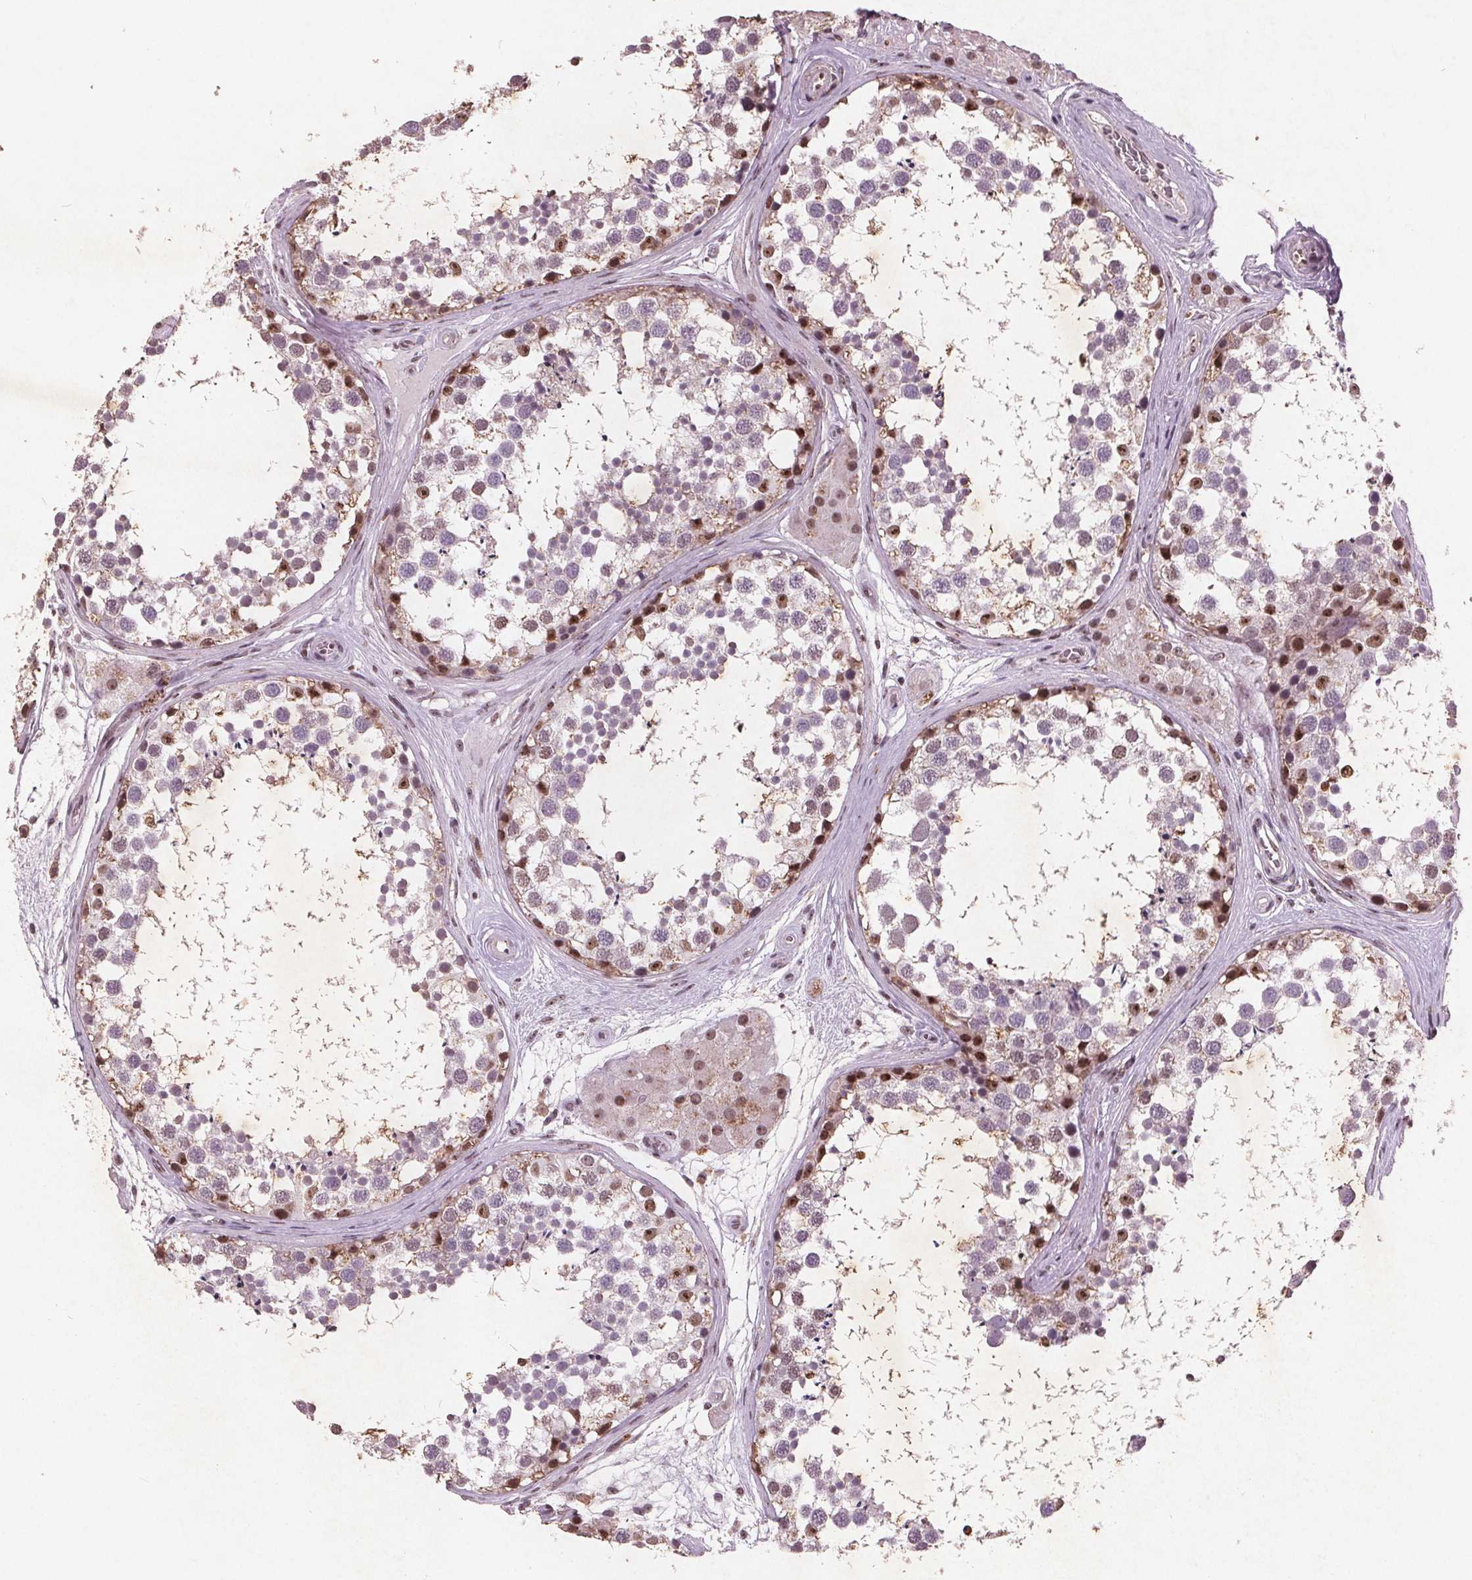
{"staining": {"intensity": "moderate", "quantity": "25%-75%", "location": "nuclear"}, "tissue": "testis", "cell_type": "Cells in seminiferous ducts", "image_type": "normal", "snomed": [{"axis": "morphology", "description": "Normal tissue, NOS"}, {"axis": "morphology", "description": "Seminoma, NOS"}, {"axis": "topography", "description": "Testis"}], "caption": "The micrograph exhibits a brown stain indicating the presence of a protein in the nuclear of cells in seminiferous ducts in testis. Nuclei are stained in blue.", "gene": "RPS6KA2", "patient": {"sex": "male", "age": 65}}